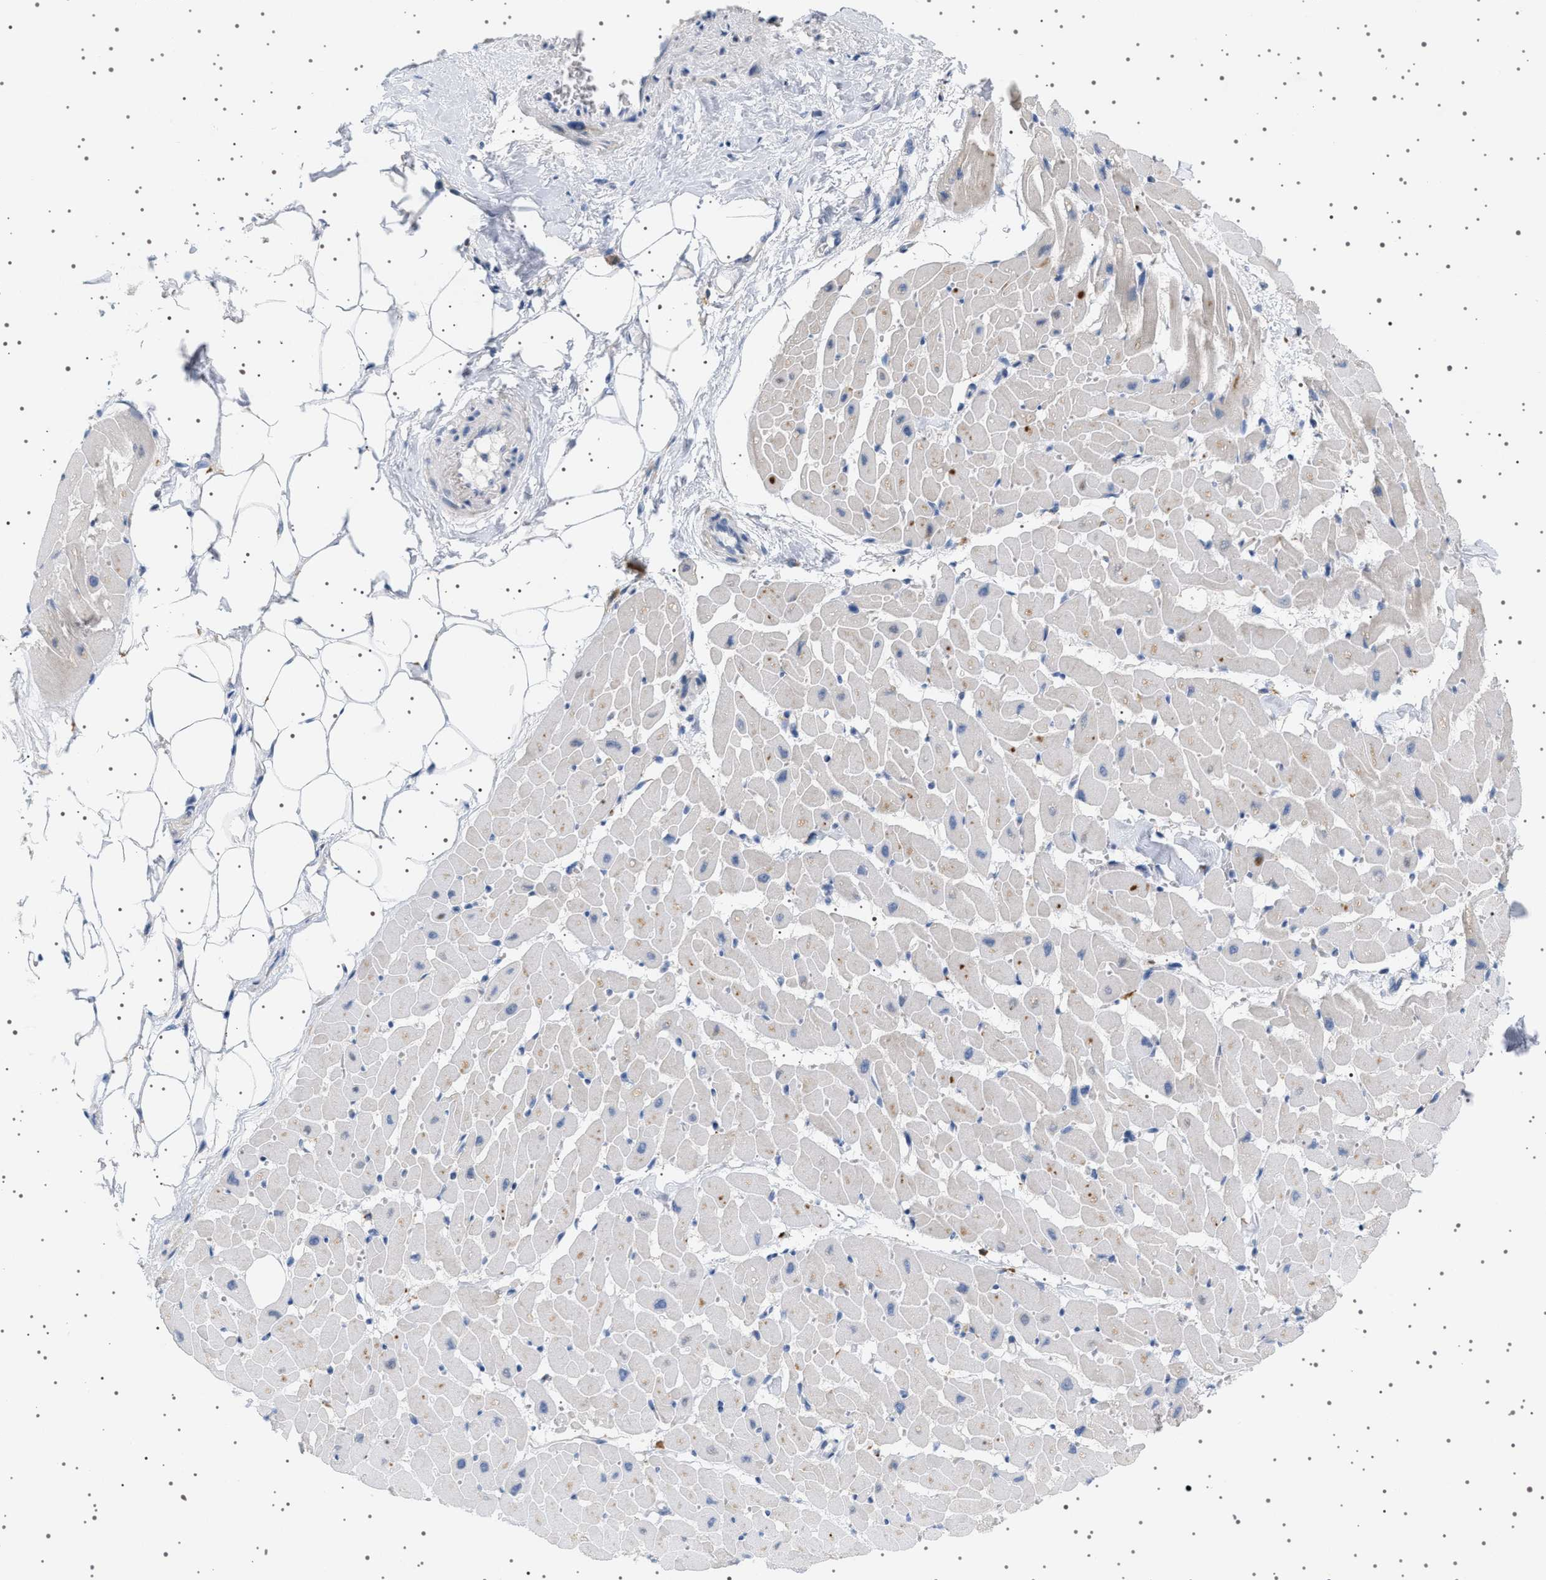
{"staining": {"intensity": "weak", "quantity": "<25%", "location": "cytoplasmic/membranous"}, "tissue": "heart muscle", "cell_type": "Cardiomyocytes", "image_type": "normal", "snomed": [{"axis": "morphology", "description": "Normal tissue, NOS"}, {"axis": "topography", "description": "Heart"}], "caption": "Cardiomyocytes are negative for protein expression in normal human heart muscle.", "gene": "ADCY10", "patient": {"sex": "female", "age": 19}}